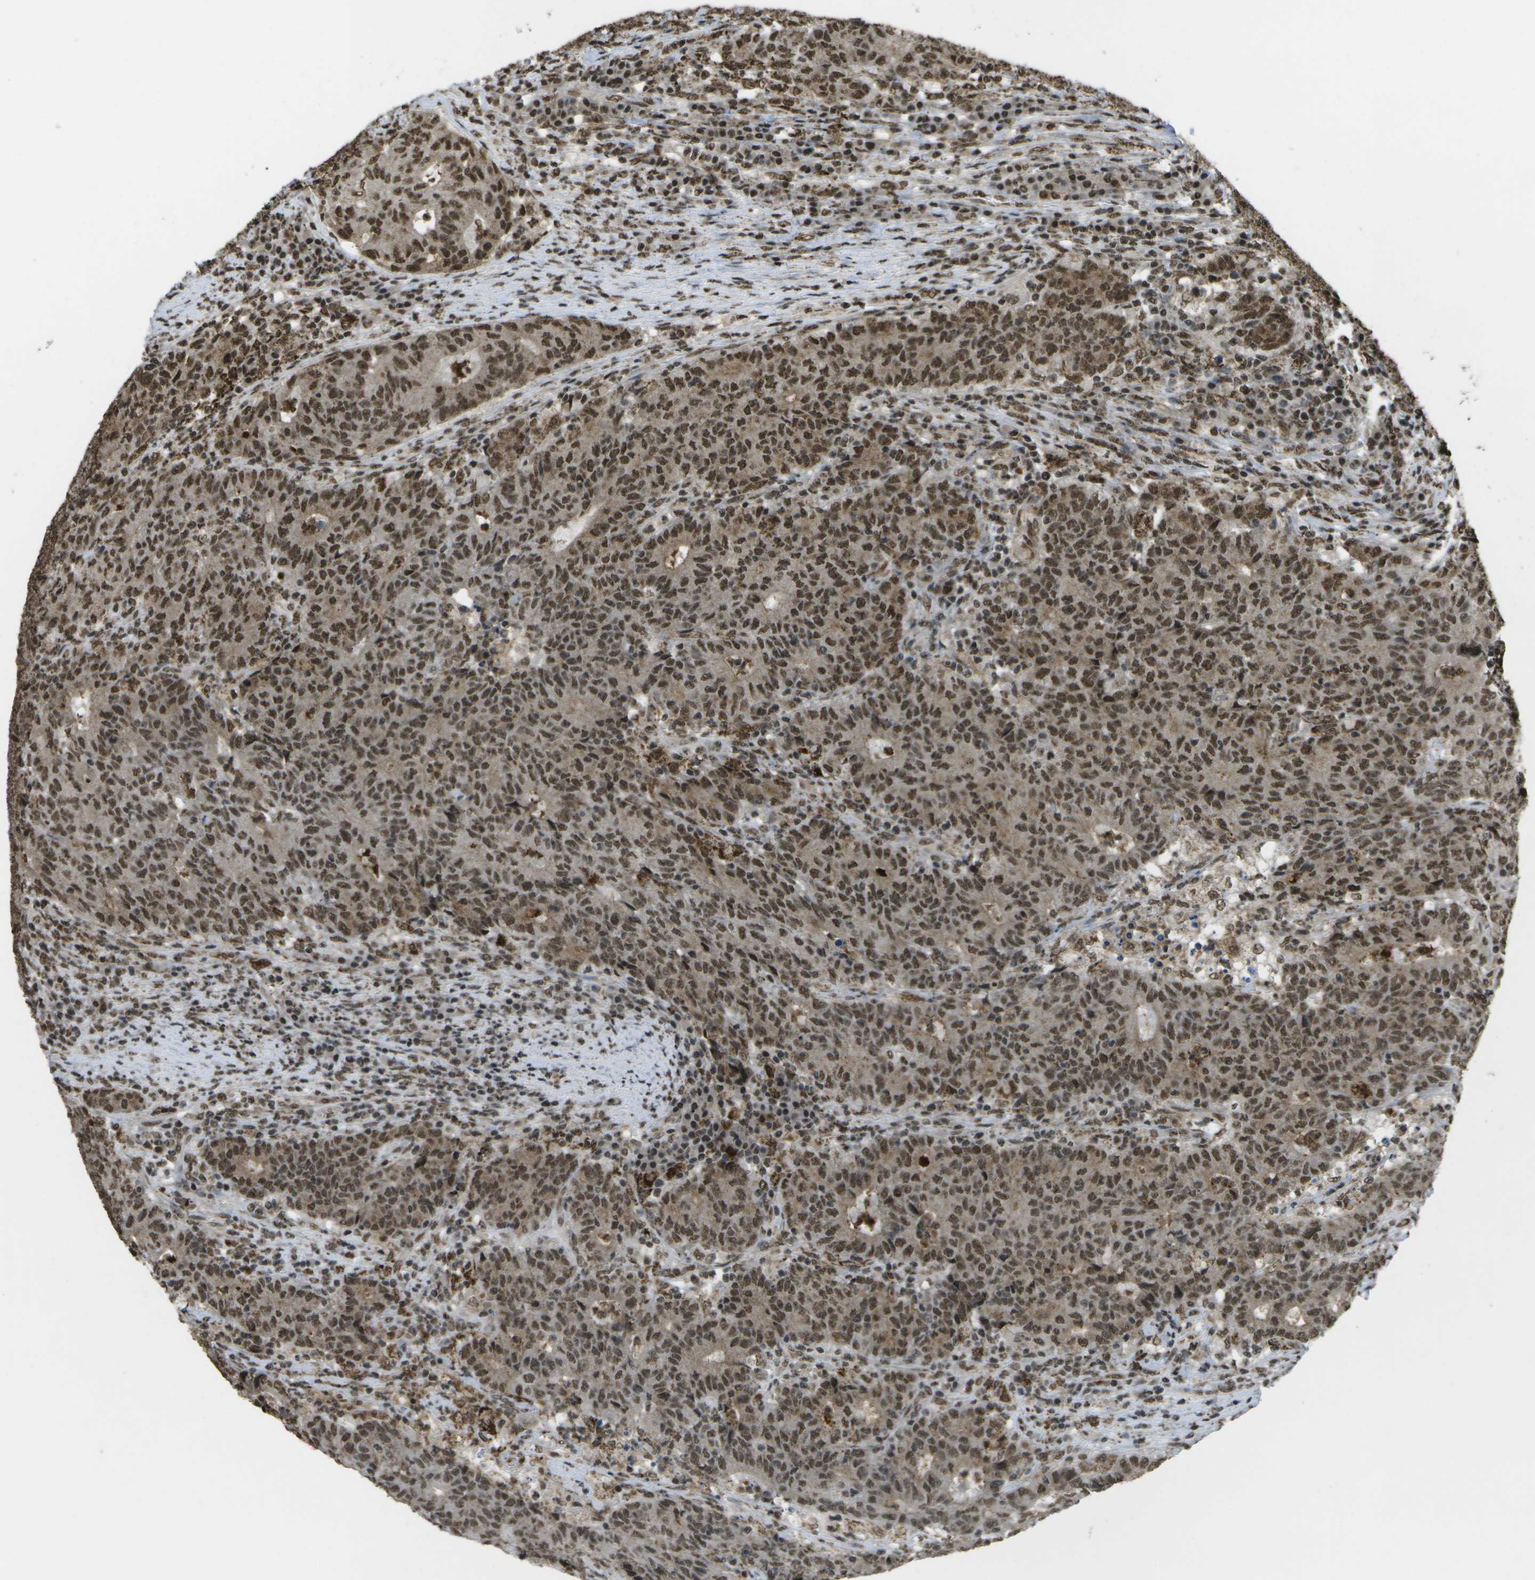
{"staining": {"intensity": "strong", "quantity": ">75%", "location": "nuclear"}, "tissue": "colorectal cancer", "cell_type": "Tumor cells", "image_type": "cancer", "snomed": [{"axis": "morphology", "description": "Normal tissue, NOS"}, {"axis": "morphology", "description": "Adenocarcinoma, NOS"}, {"axis": "topography", "description": "Colon"}], "caption": "An immunohistochemistry (IHC) histopathology image of tumor tissue is shown. Protein staining in brown shows strong nuclear positivity in adenocarcinoma (colorectal) within tumor cells.", "gene": "SPEN", "patient": {"sex": "female", "age": 75}}